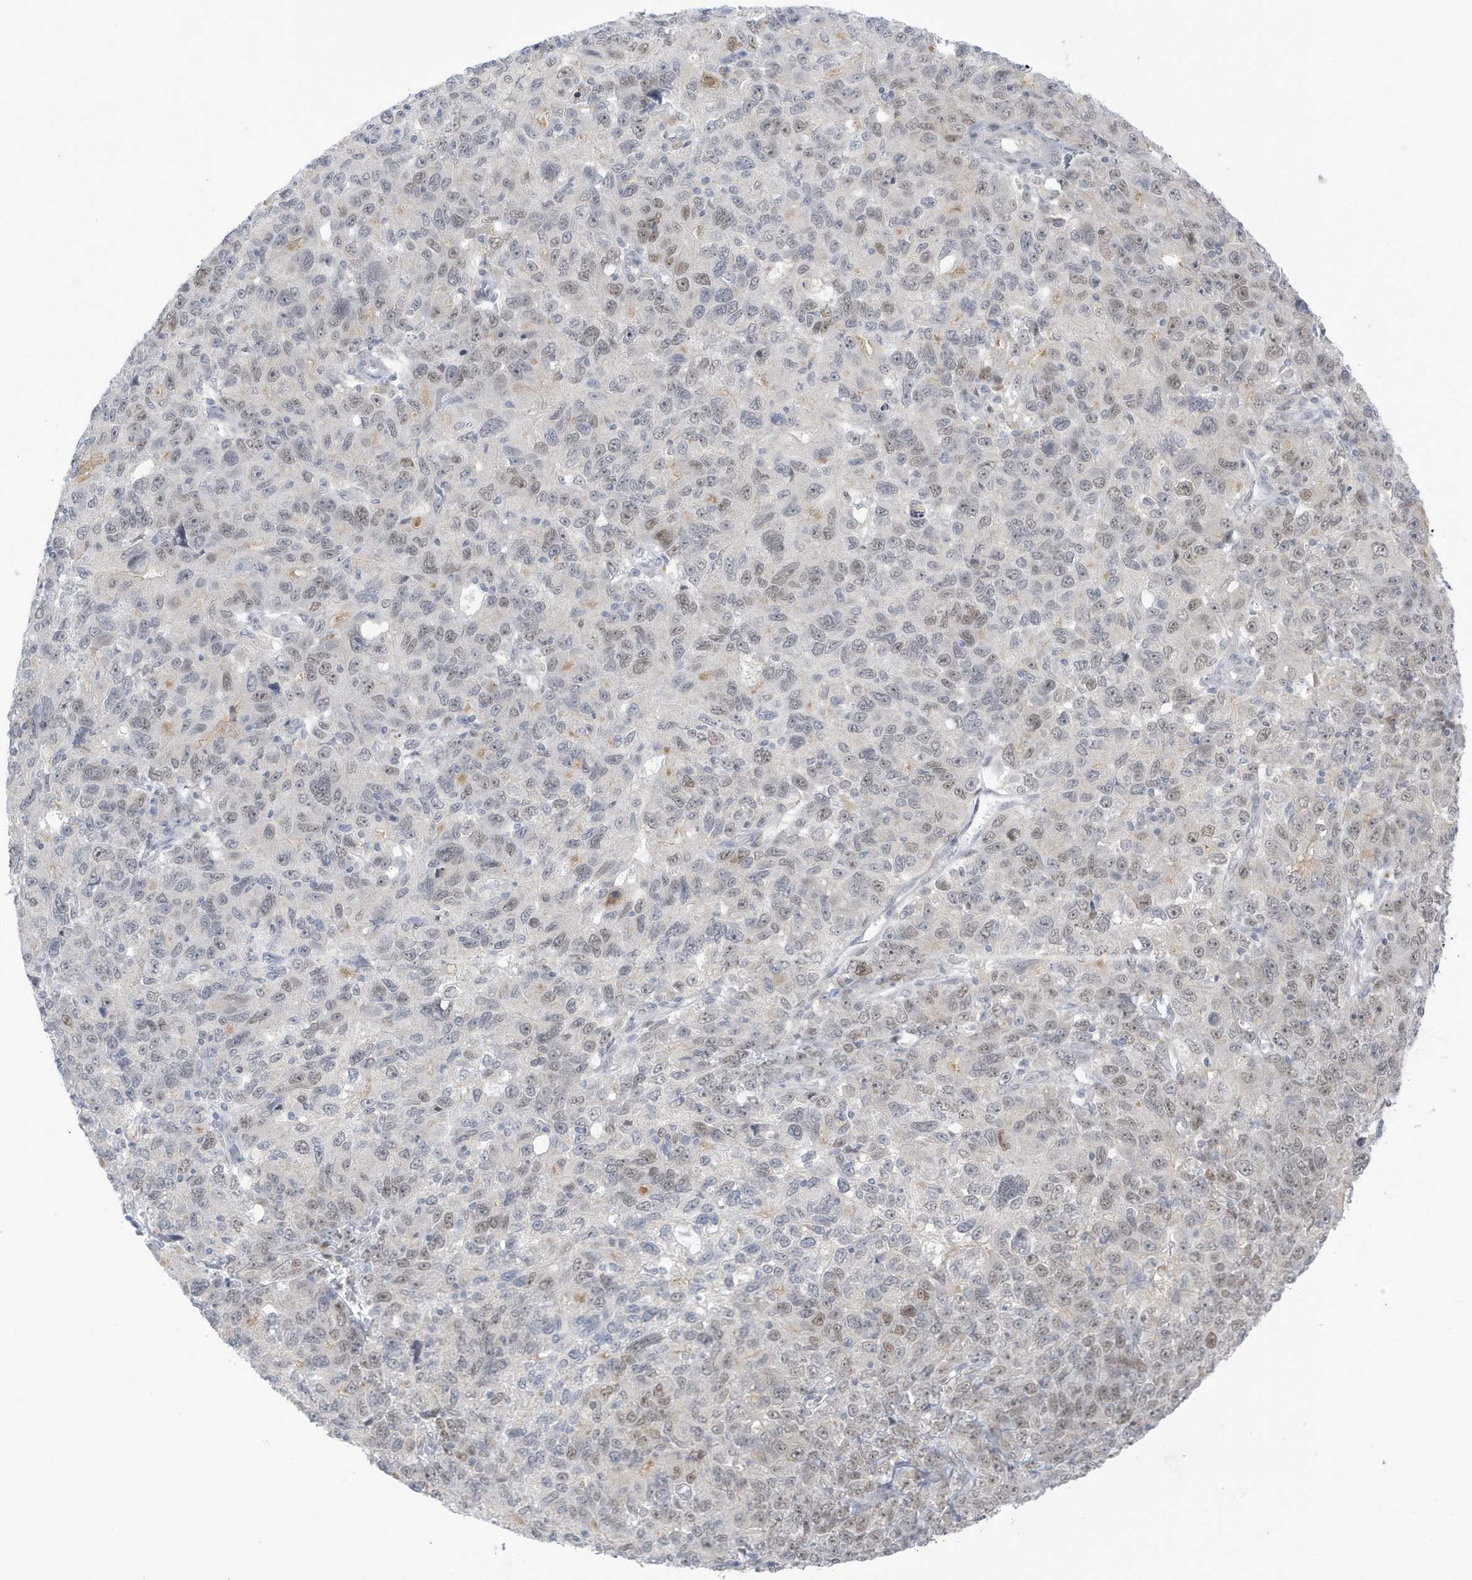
{"staining": {"intensity": "weak", "quantity": "<25%", "location": "nuclear"}, "tissue": "ovarian cancer", "cell_type": "Tumor cells", "image_type": "cancer", "snomed": [{"axis": "morphology", "description": "Carcinoma, endometroid"}, {"axis": "topography", "description": "Ovary"}], "caption": "Ovarian cancer (endometroid carcinoma) was stained to show a protein in brown. There is no significant staining in tumor cells. (DAB (3,3'-diaminobenzidine) immunohistochemistry with hematoxylin counter stain).", "gene": "MSL3", "patient": {"sex": "female", "age": 42}}